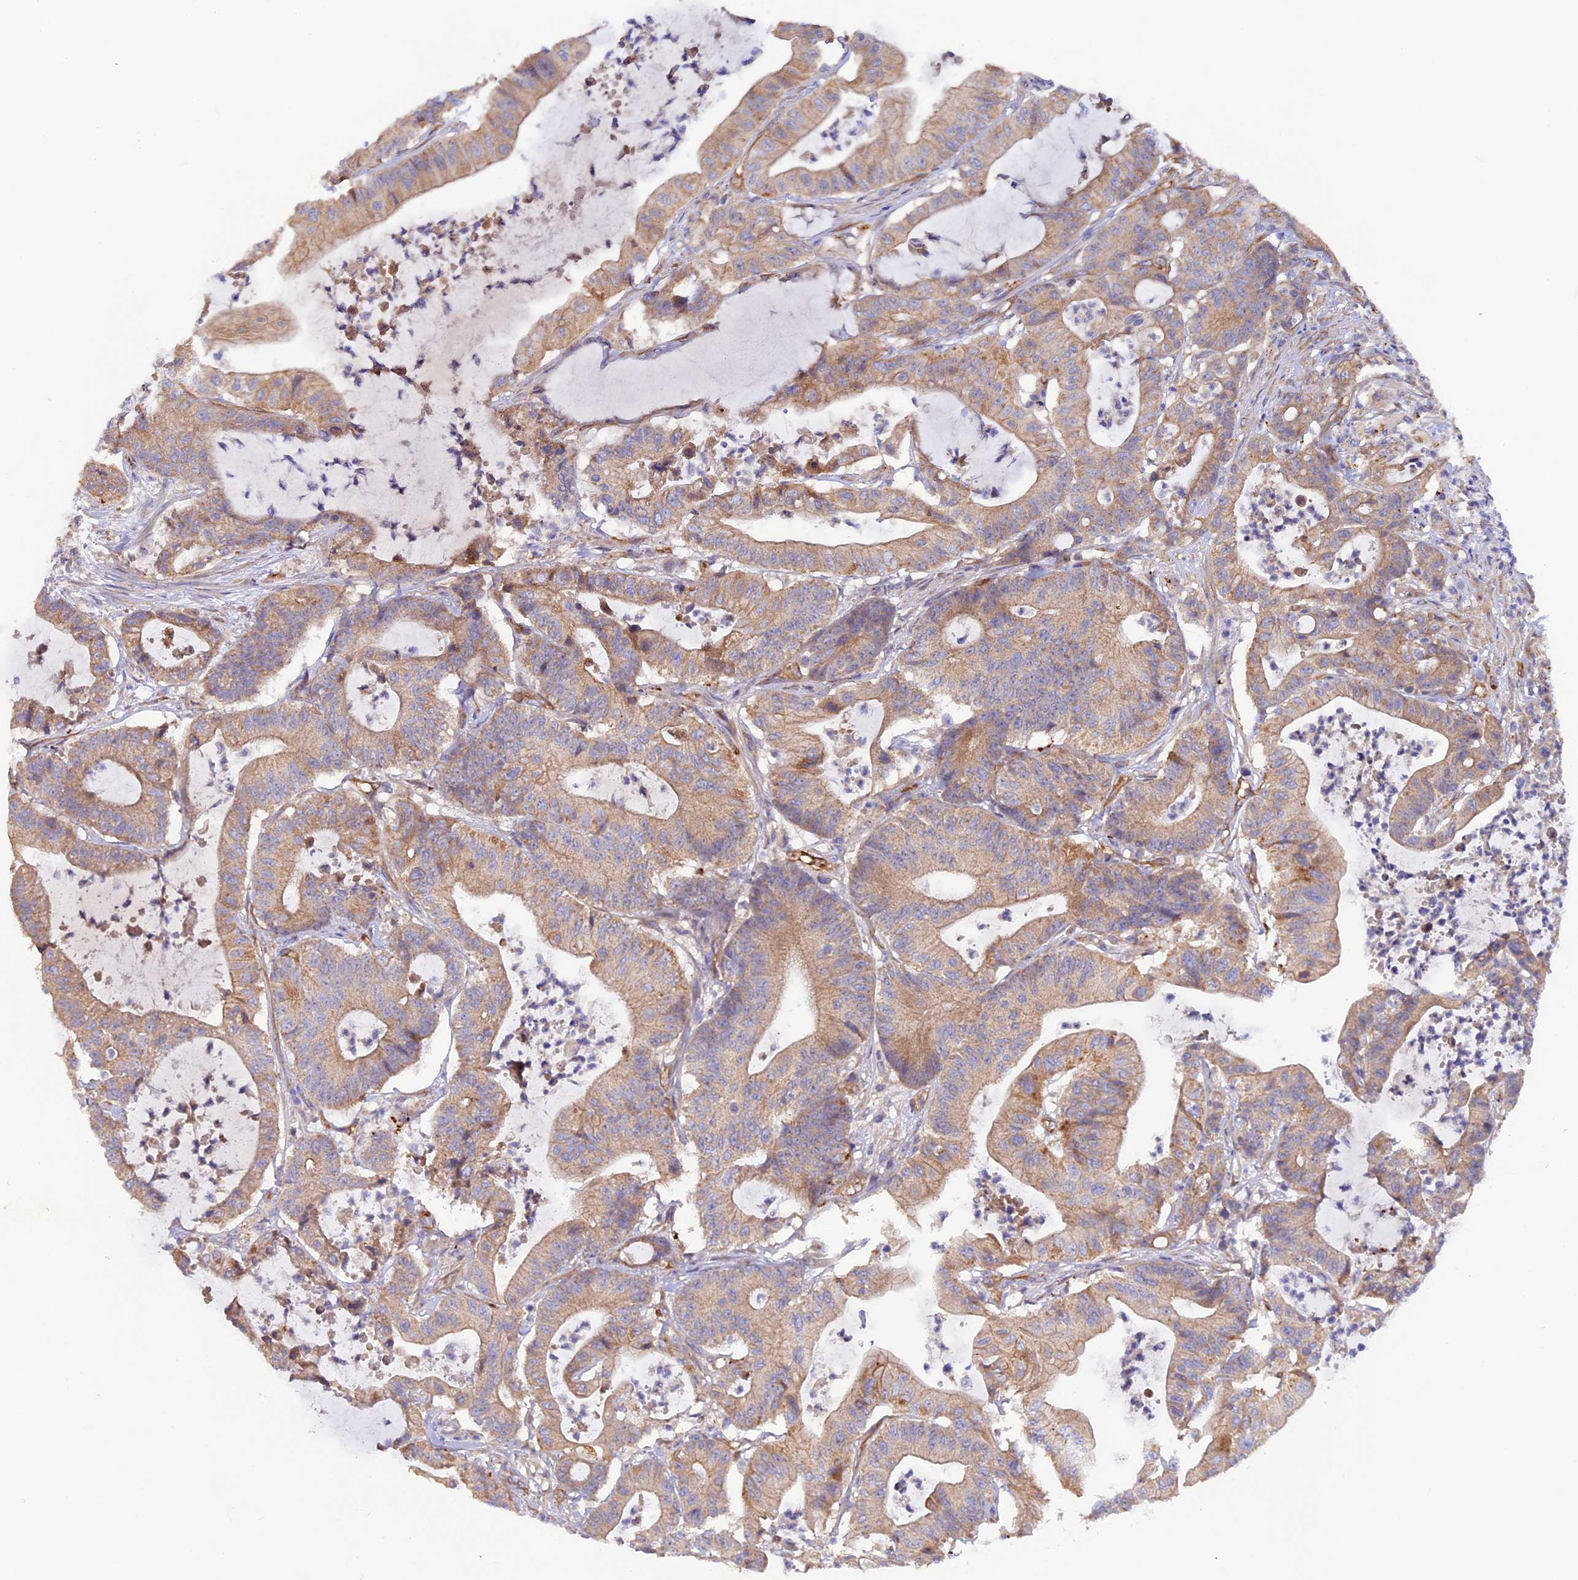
{"staining": {"intensity": "weak", "quantity": ">75%", "location": "cytoplasmic/membranous"}, "tissue": "colorectal cancer", "cell_type": "Tumor cells", "image_type": "cancer", "snomed": [{"axis": "morphology", "description": "Adenocarcinoma, NOS"}, {"axis": "topography", "description": "Colon"}], "caption": "Protein analysis of colorectal cancer tissue demonstrates weak cytoplasmic/membranous expression in approximately >75% of tumor cells.", "gene": "DUS3L", "patient": {"sex": "female", "age": 84}}